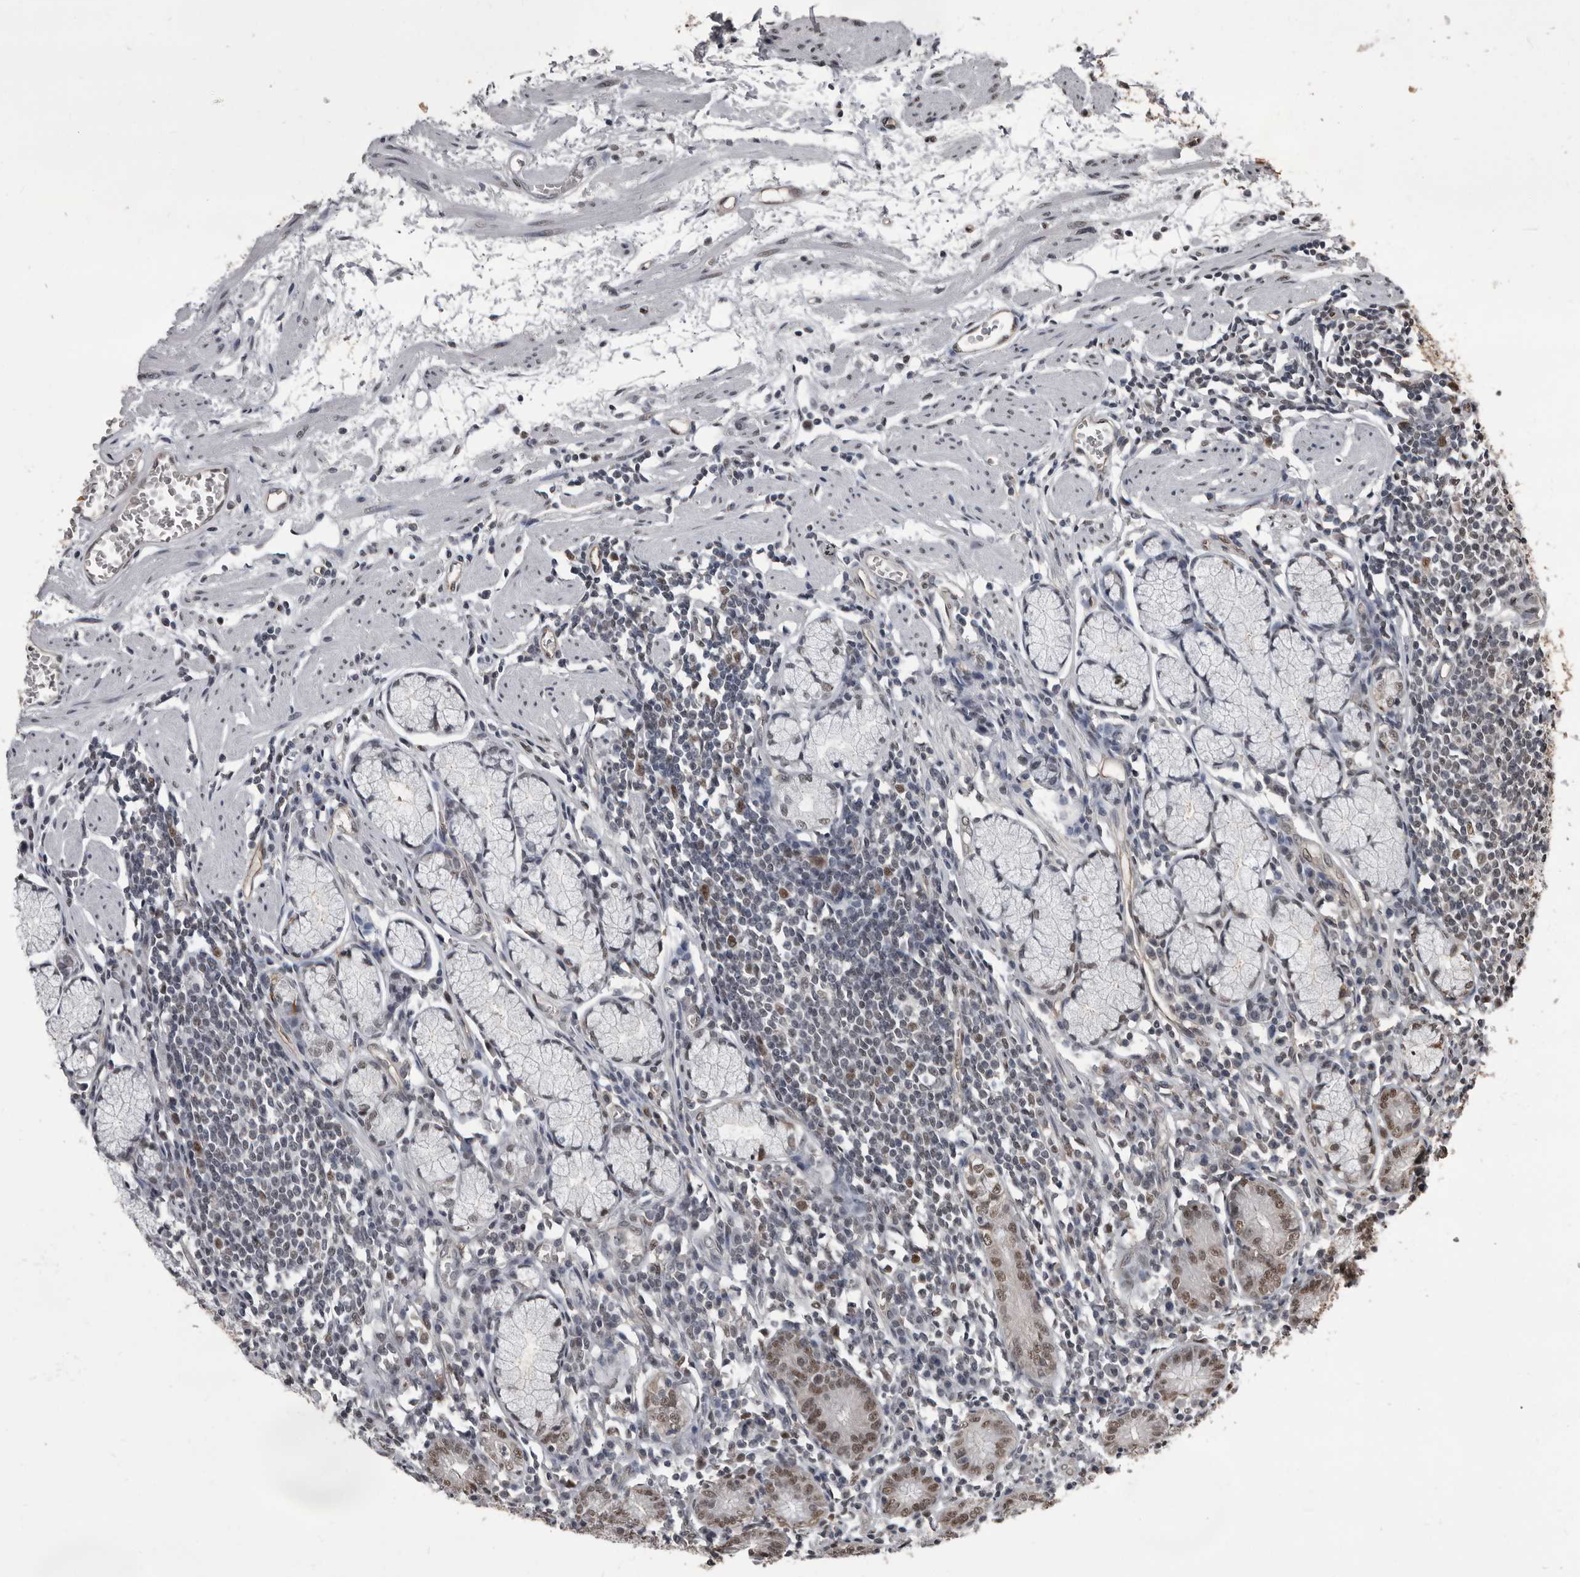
{"staining": {"intensity": "strong", "quantity": "25%-75%", "location": "nuclear"}, "tissue": "stomach", "cell_type": "Glandular cells", "image_type": "normal", "snomed": [{"axis": "morphology", "description": "Normal tissue, NOS"}, {"axis": "topography", "description": "Stomach"}], "caption": "A photomicrograph of stomach stained for a protein demonstrates strong nuclear brown staining in glandular cells.", "gene": "CHD1L", "patient": {"sex": "male", "age": 55}}